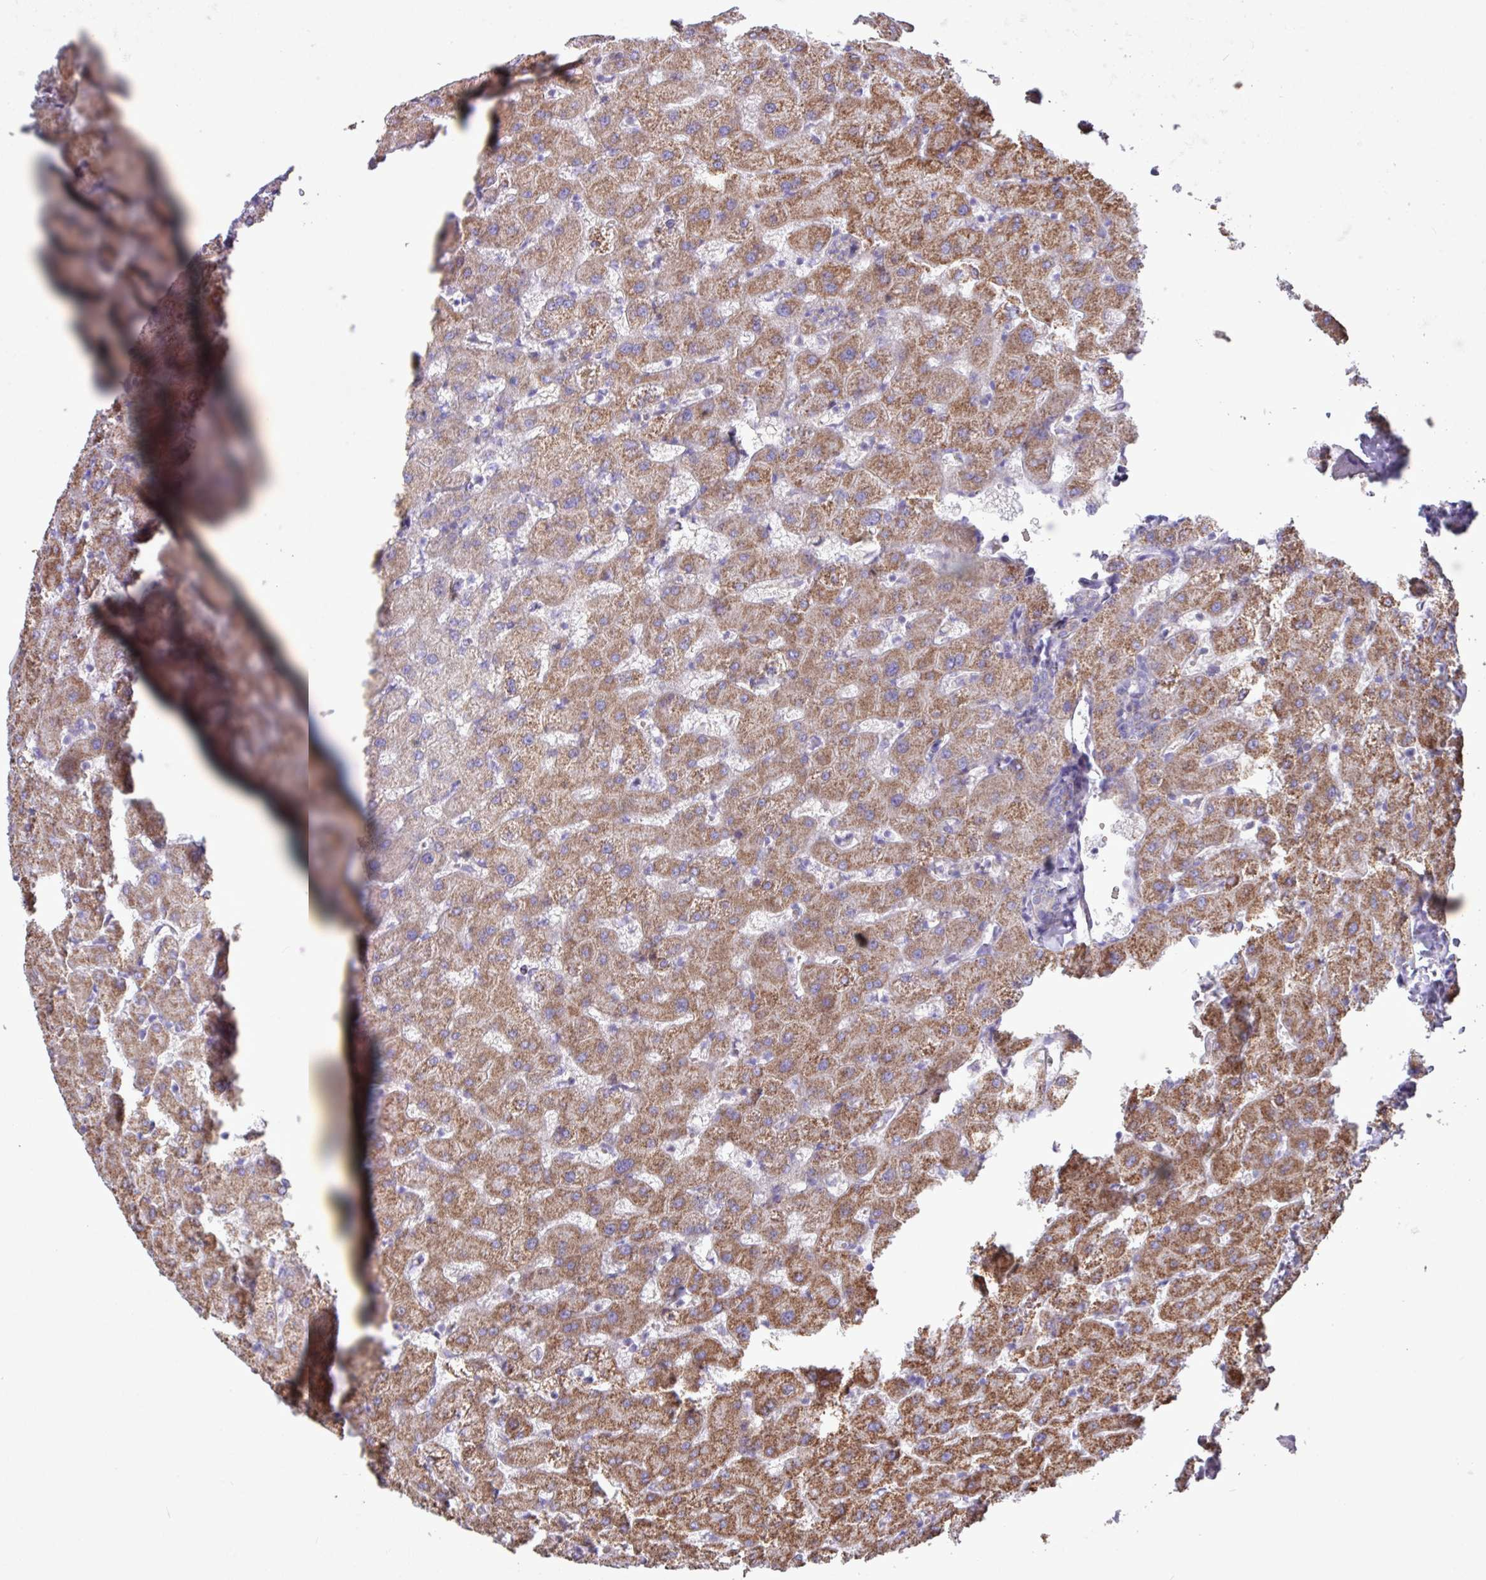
{"staining": {"intensity": "negative", "quantity": "none", "location": "none"}, "tissue": "liver", "cell_type": "Cholangiocytes", "image_type": "normal", "snomed": [{"axis": "morphology", "description": "Normal tissue, NOS"}, {"axis": "topography", "description": "Liver"}], "caption": "Cholangiocytes show no significant staining in benign liver. (IHC, brightfield microscopy, high magnification).", "gene": "RTL3", "patient": {"sex": "female", "age": 63}}